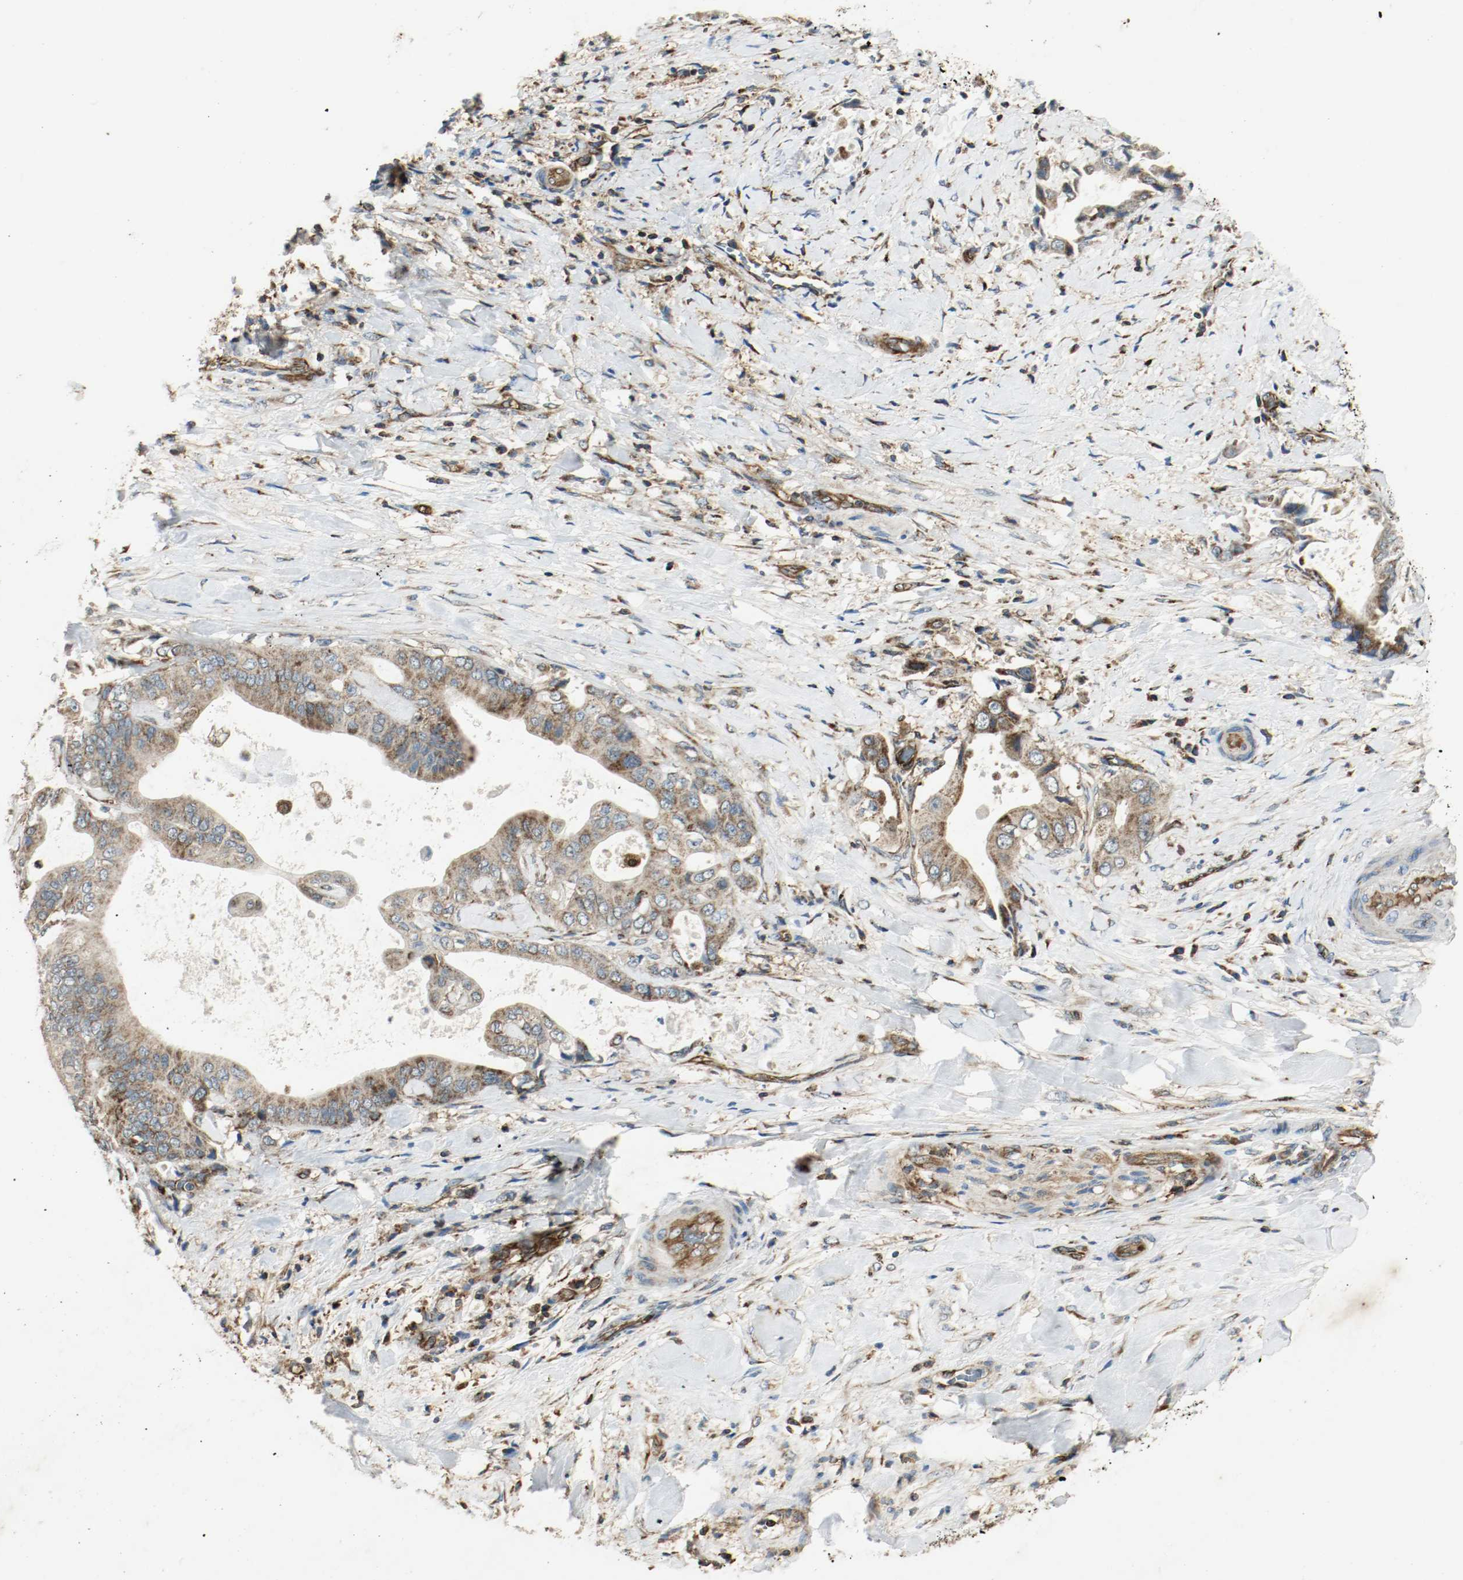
{"staining": {"intensity": "moderate", "quantity": ">75%", "location": "cytoplasmic/membranous"}, "tissue": "liver cancer", "cell_type": "Tumor cells", "image_type": "cancer", "snomed": [{"axis": "morphology", "description": "Cholangiocarcinoma"}, {"axis": "topography", "description": "Liver"}], "caption": "A photomicrograph of human liver cancer stained for a protein exhibits moderate cytoplasmic/membranous brown staining in tumor cells. (DAB IHC with brightfield microscopy, high magnification).", "gene": "PLCG1", "patient": {"sex": "male", "age": 58}}